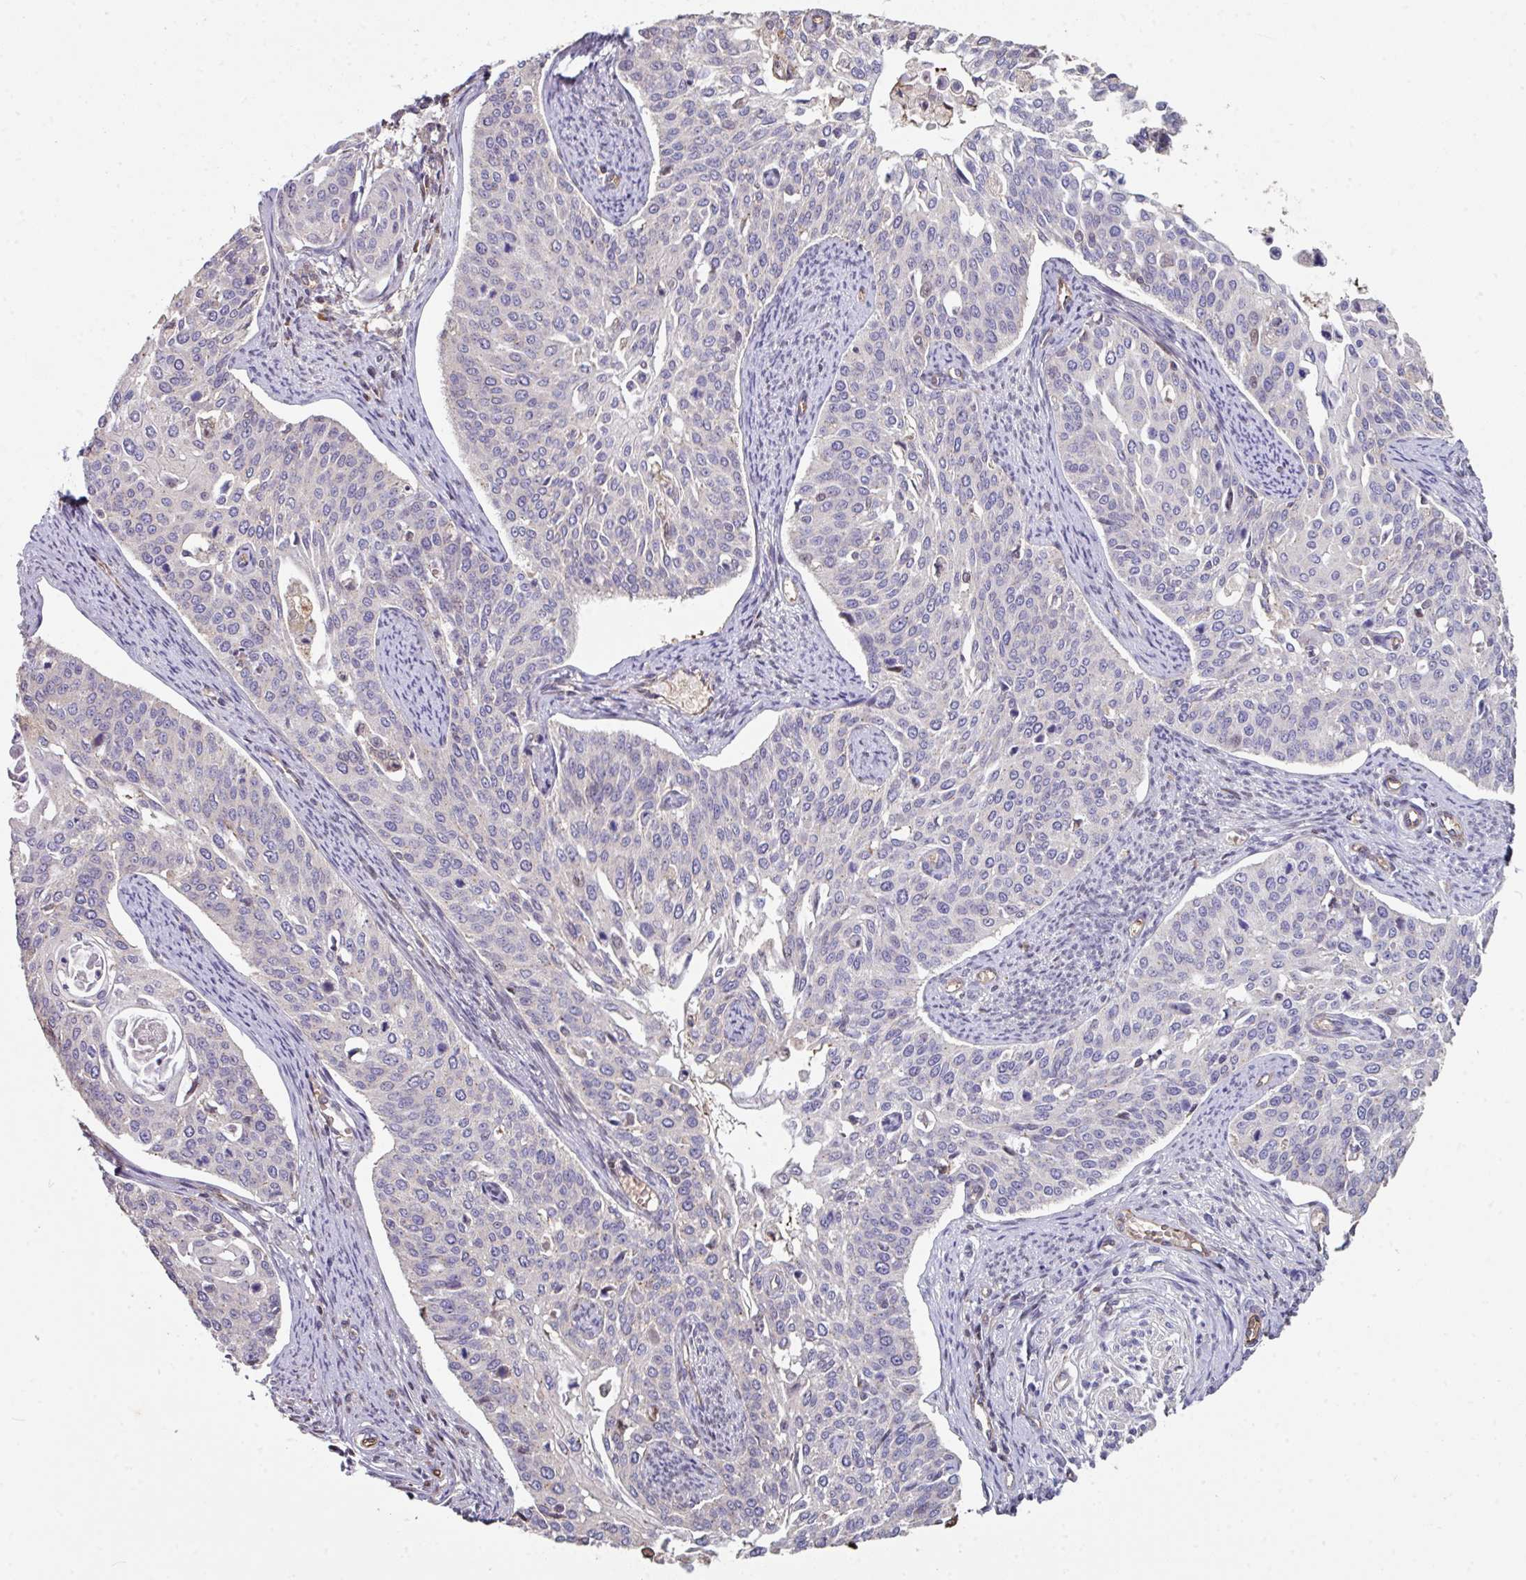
{"staining": {"intensity": "negative", "quantity": "none", "location": "none"}, "tissue": "cervical cancer", "cell_type": "Tumor cells", "image_type": "cancer", "snomed": [{"axis": "morphology", "description": "Squamous cell carcinoma, NOS"}, {"axis": "topography", "description": "Cervix"}], "caption": "Immunohistochemistry of human cervical squamous cell carcinoma reveals no expression in tumor cells. The staining was performed using DAB (3,3'-diaminobenzidine) to visualize the protein expression in brown, while the nuclei were stained in blue with hematoxylin (Magnification: 20x).", "gene": "ANO9", "patient": {"sex": "female", "age": 44}}